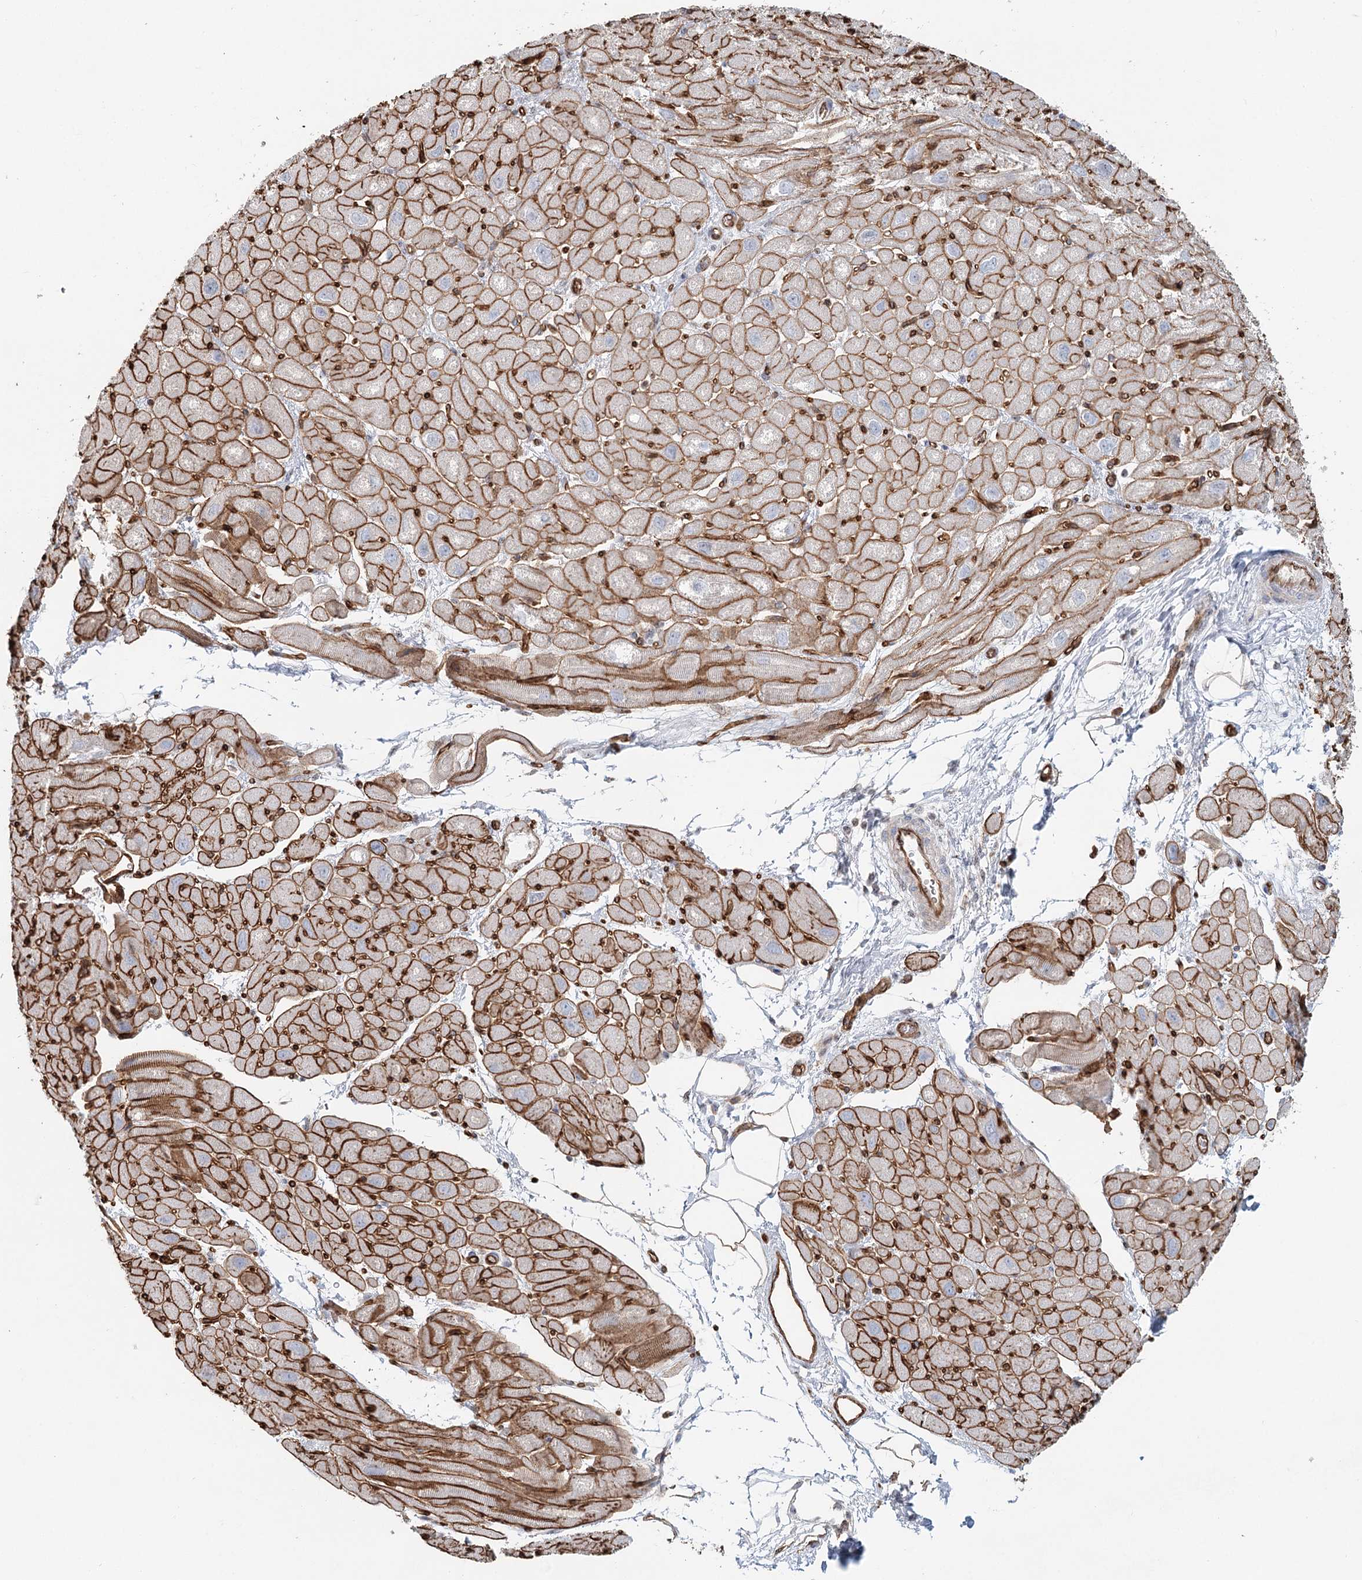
{"staining": {"intensity": "moderate", "quantity": "25%-75%", "location": "cytoplasmic/membranous"}, "tissue": "heart muscle", "cell_type": "Cardiomyocytes", "image_type": "normal", "snomed": [{"axis": "morphology", "description": "Normal tissue, NOS"}, {"axis": "topography", "description": "Heart"}], "caption": "This histopathology image shows immunohistochemistry staining of unremarkable human heart muscle, with medium moderate cytoplasmic/membranous staining in about 25%-75% of cardiomyocytes.", "gene": "ZFYVE28", "patient": {"sex": "male", "age": 50}}